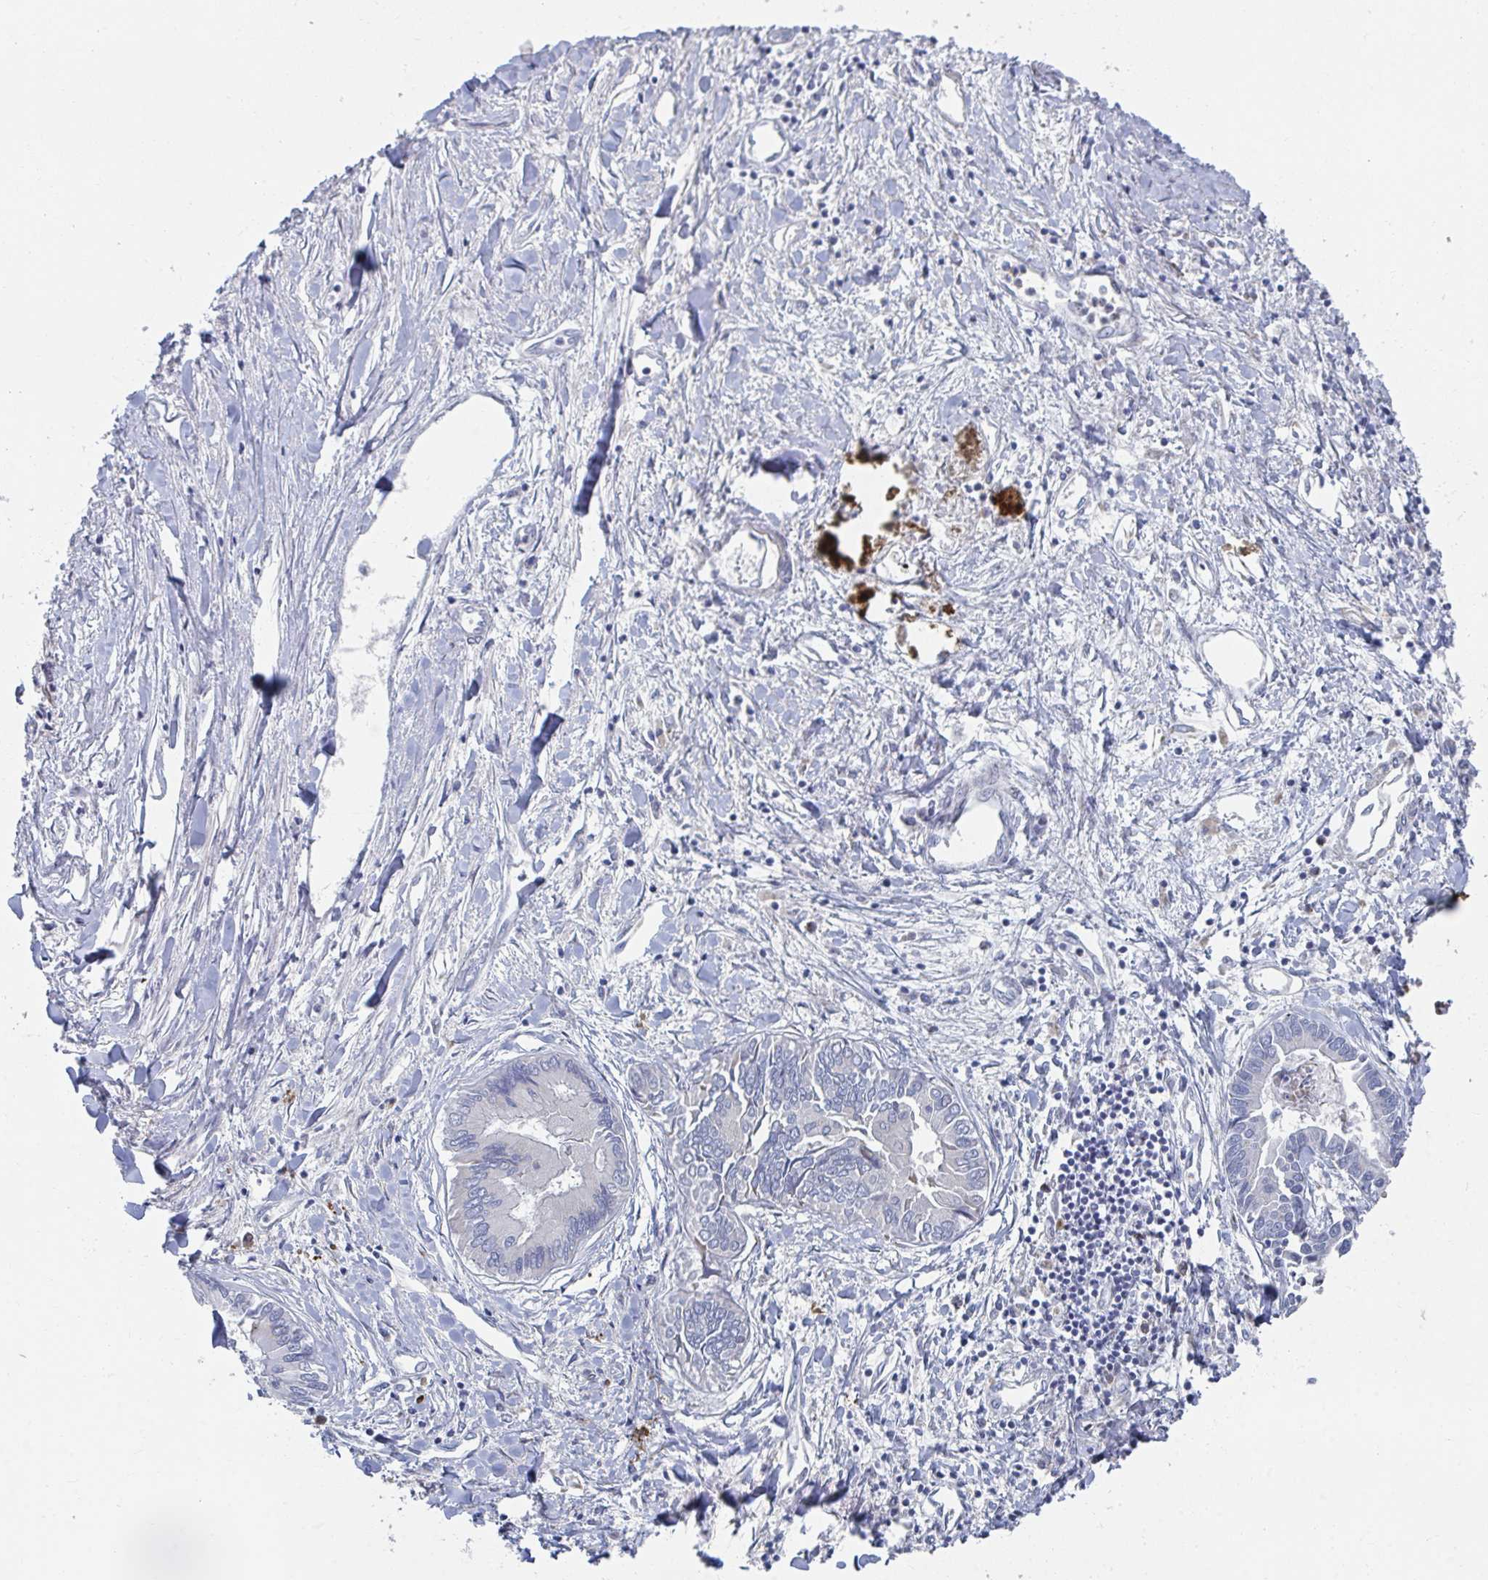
{"staining": {"intensity": "negative", "quantity": "none", "location": "none"}, "tissue": "liver cancer", "cell_type": "Tumor cells", "image_type": "cancer", "snomed": [{"axis": "morphology", "description": "Cholangiocarcinoma"}, {"axis": "topography", "description": "Liver"}], "caption": "DAB (3,3'-diaminobenzidine) immunohistochemical staining of liver cholangiocarcinoma demonstrates no significant staining in tumor cells.", "gene": "PSMG1", "patient": {"sex": "male", "age": 66}}